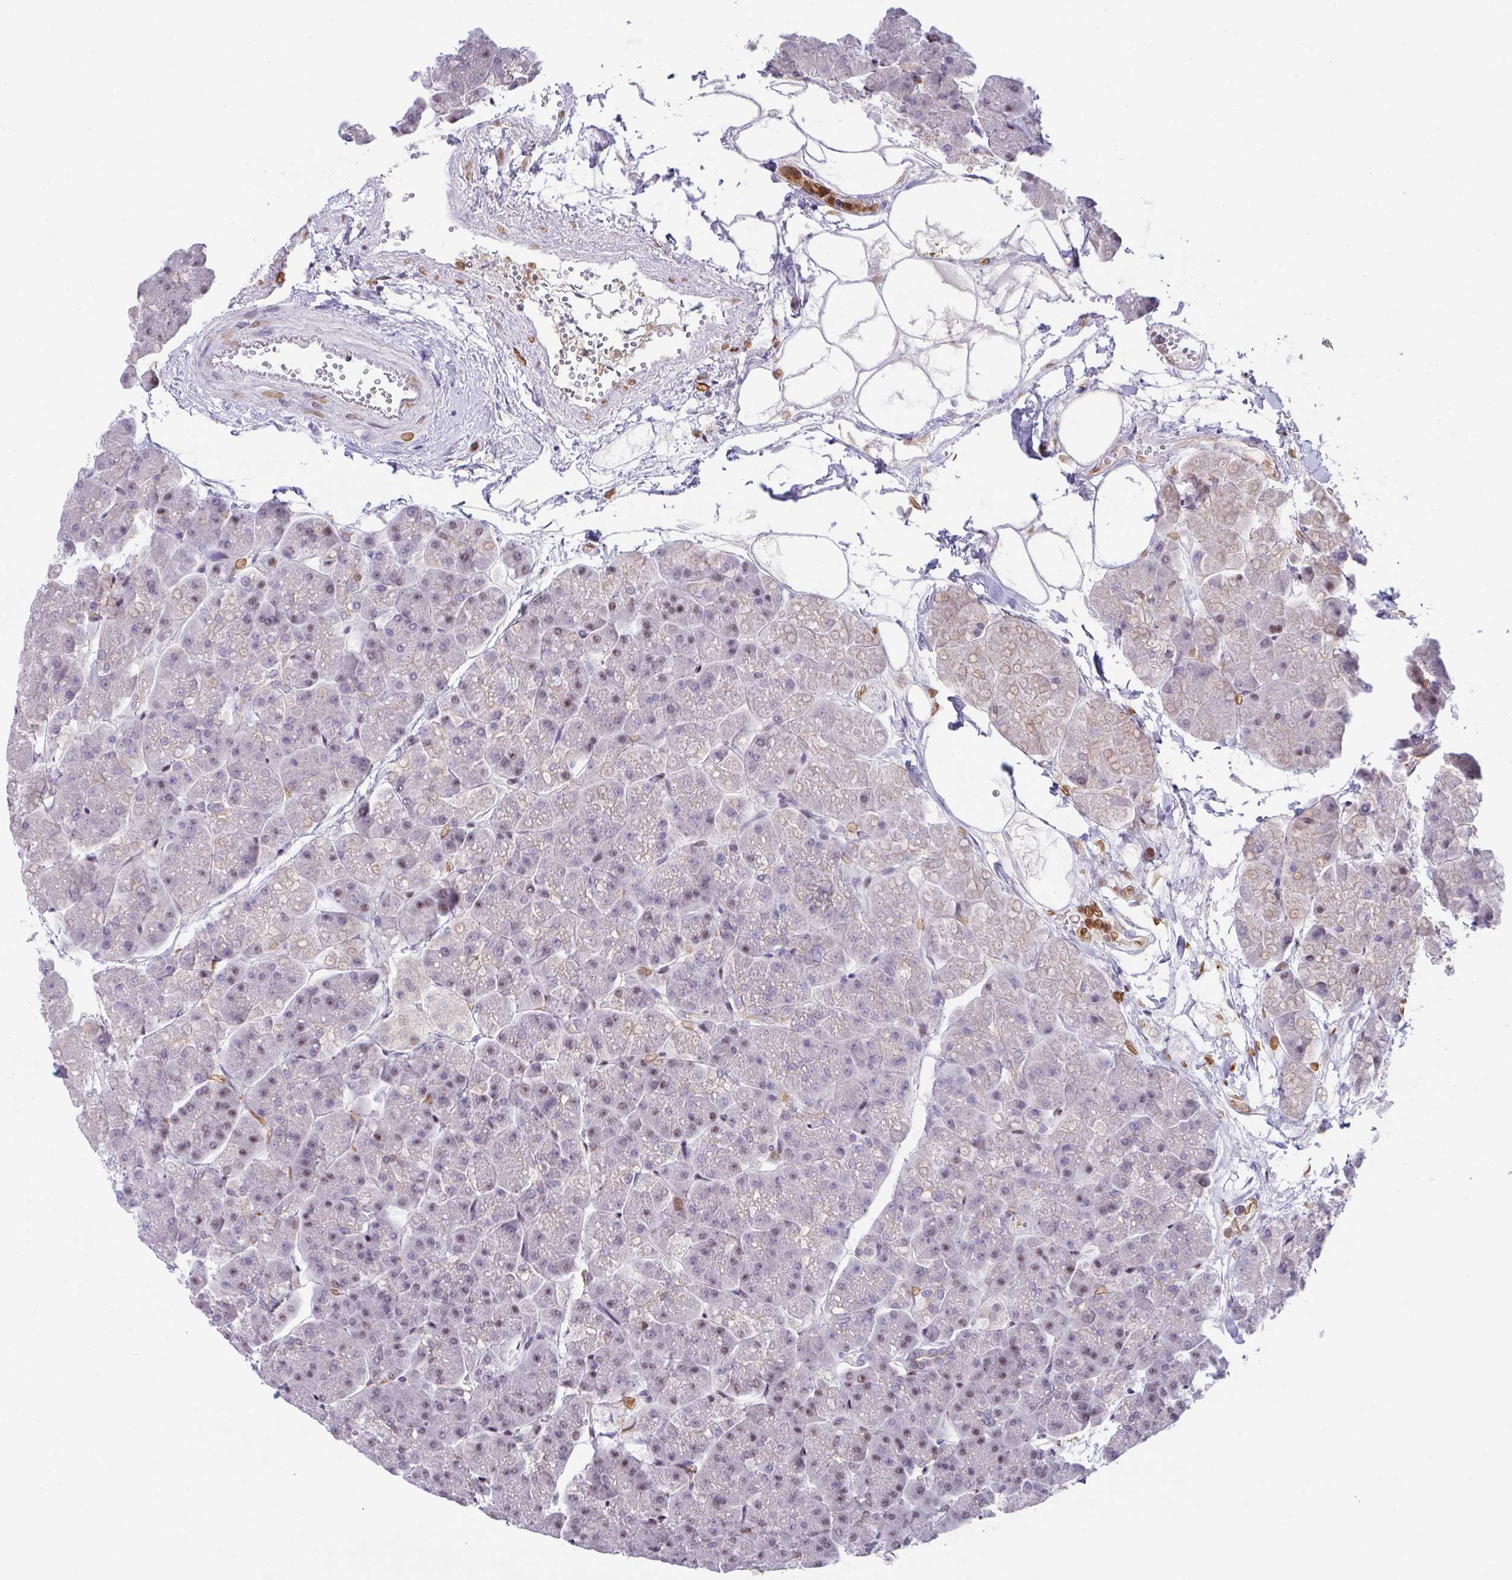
{"staining": {"intensity": "strong", "quantity": "25%-75%", "location": "nuclear"}, "tissue": "pancreas", "cell_type": "Exocrine glandular cells", "image_type": "normal", "snomed": [{"axis": "morphology", "description": "Normal tissue, NOS"}, {"axis": "topography", "description": "Pancreas"}, {"axis": "topography", "description": "Peripheral nerve tissue"}], "caption": "A brown stain shows strong nuclear expression of a protein in exocrine glandular cells of unremarkable human pancreas.", "gene": "OR6K3", "patient": {"sex": "male", "age": 54}}